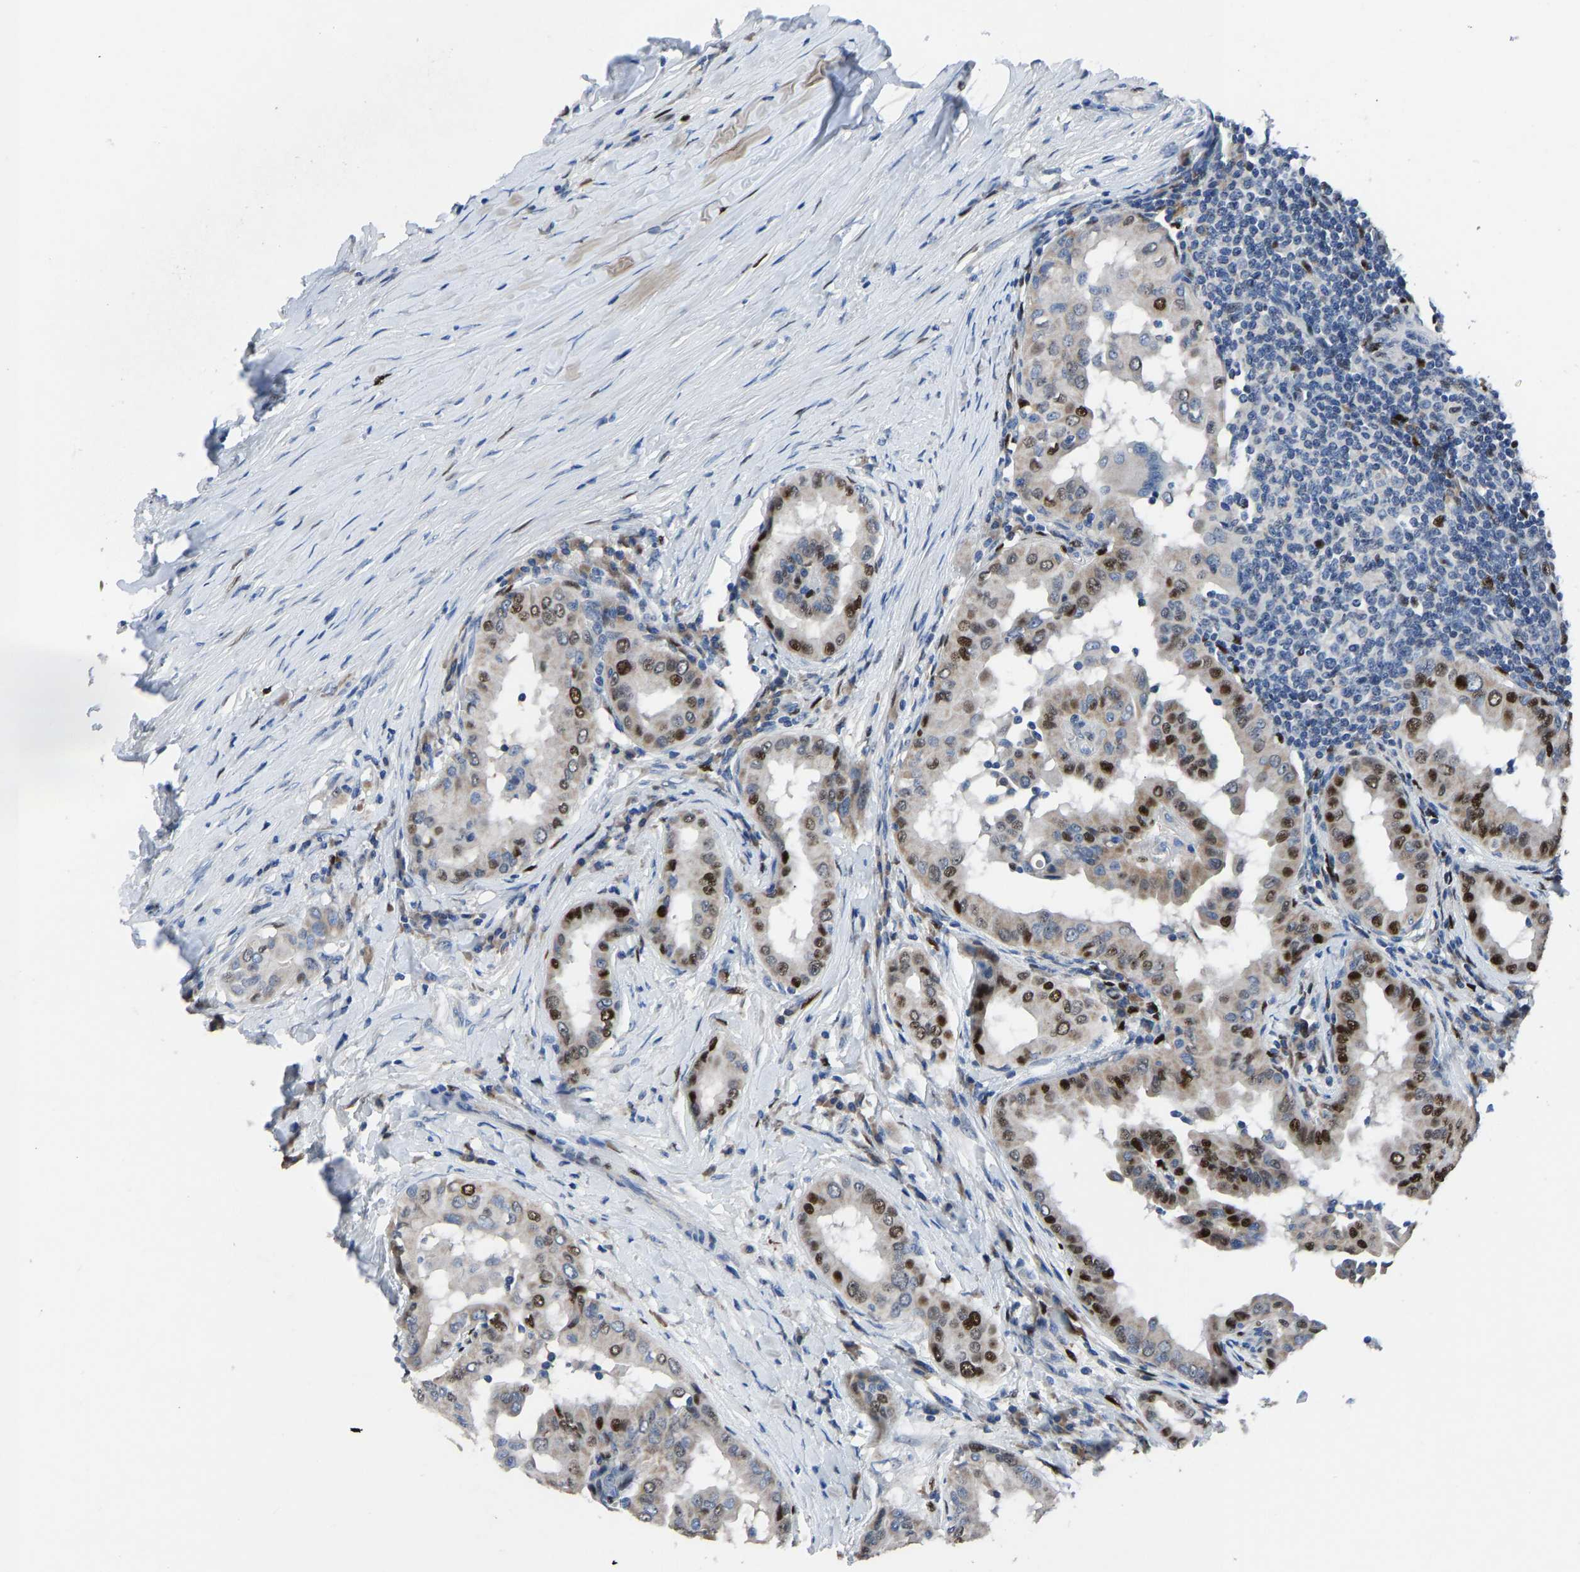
{"staining": {"intensity": "strong", "quantity": "25%-75%", "location": "nuclear"}, "tissue": "thyroid cancer", "cell_type": "Tumor cells", "image_type": "cancer", "snomed": [{"axis": "morphology", "description": "Papillary adenocarcinoma, NOS"}, {"axis": "topography", "description": "Thyroid gland"}], "caption": "Immunohistochemistry (DAB) staining of thyroid cancer (papillary adenocarcinoma) demonstrates strong nuclear protein positivity in about 25%-75% of tumor cells.", "gene": "EGR1", "patient": {"sex": "male", "age": 33}}